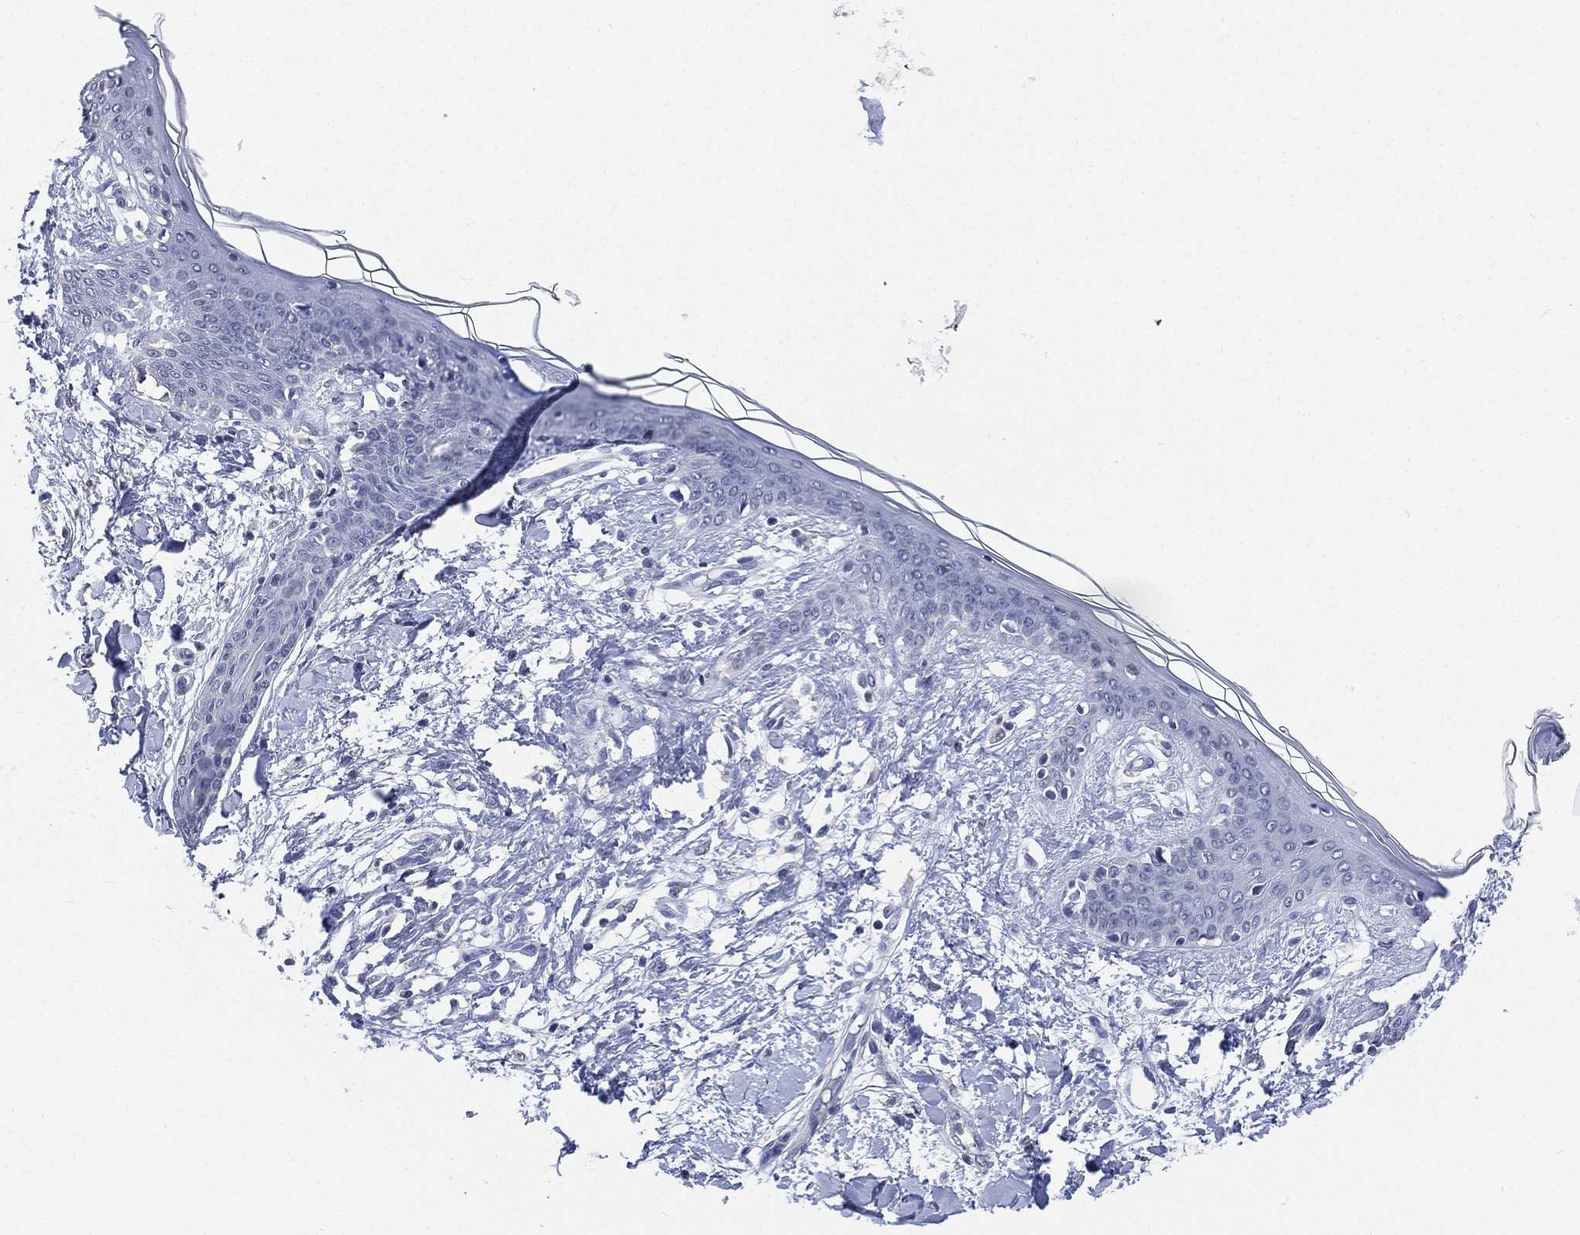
{"staining": {"intensity": "negative", "quantity": "none", "location": "none"}, "tissue": "skin", "cell_type": "Fibroblasts", "image_type": "normal", "snomed": [{"axis": "morphology", "description": "Normal tissue, NOS"}, {"axis": "topography", "description": "Skin"}], "caption": "The photomicrograph exhibits no significant positivity in fibroblasts of skin. (Immunohistochemistry (ihc), brightfield microscopy, high magnification).", "gene": "IYD", "patient": {"sex": "female", "age": 34}}